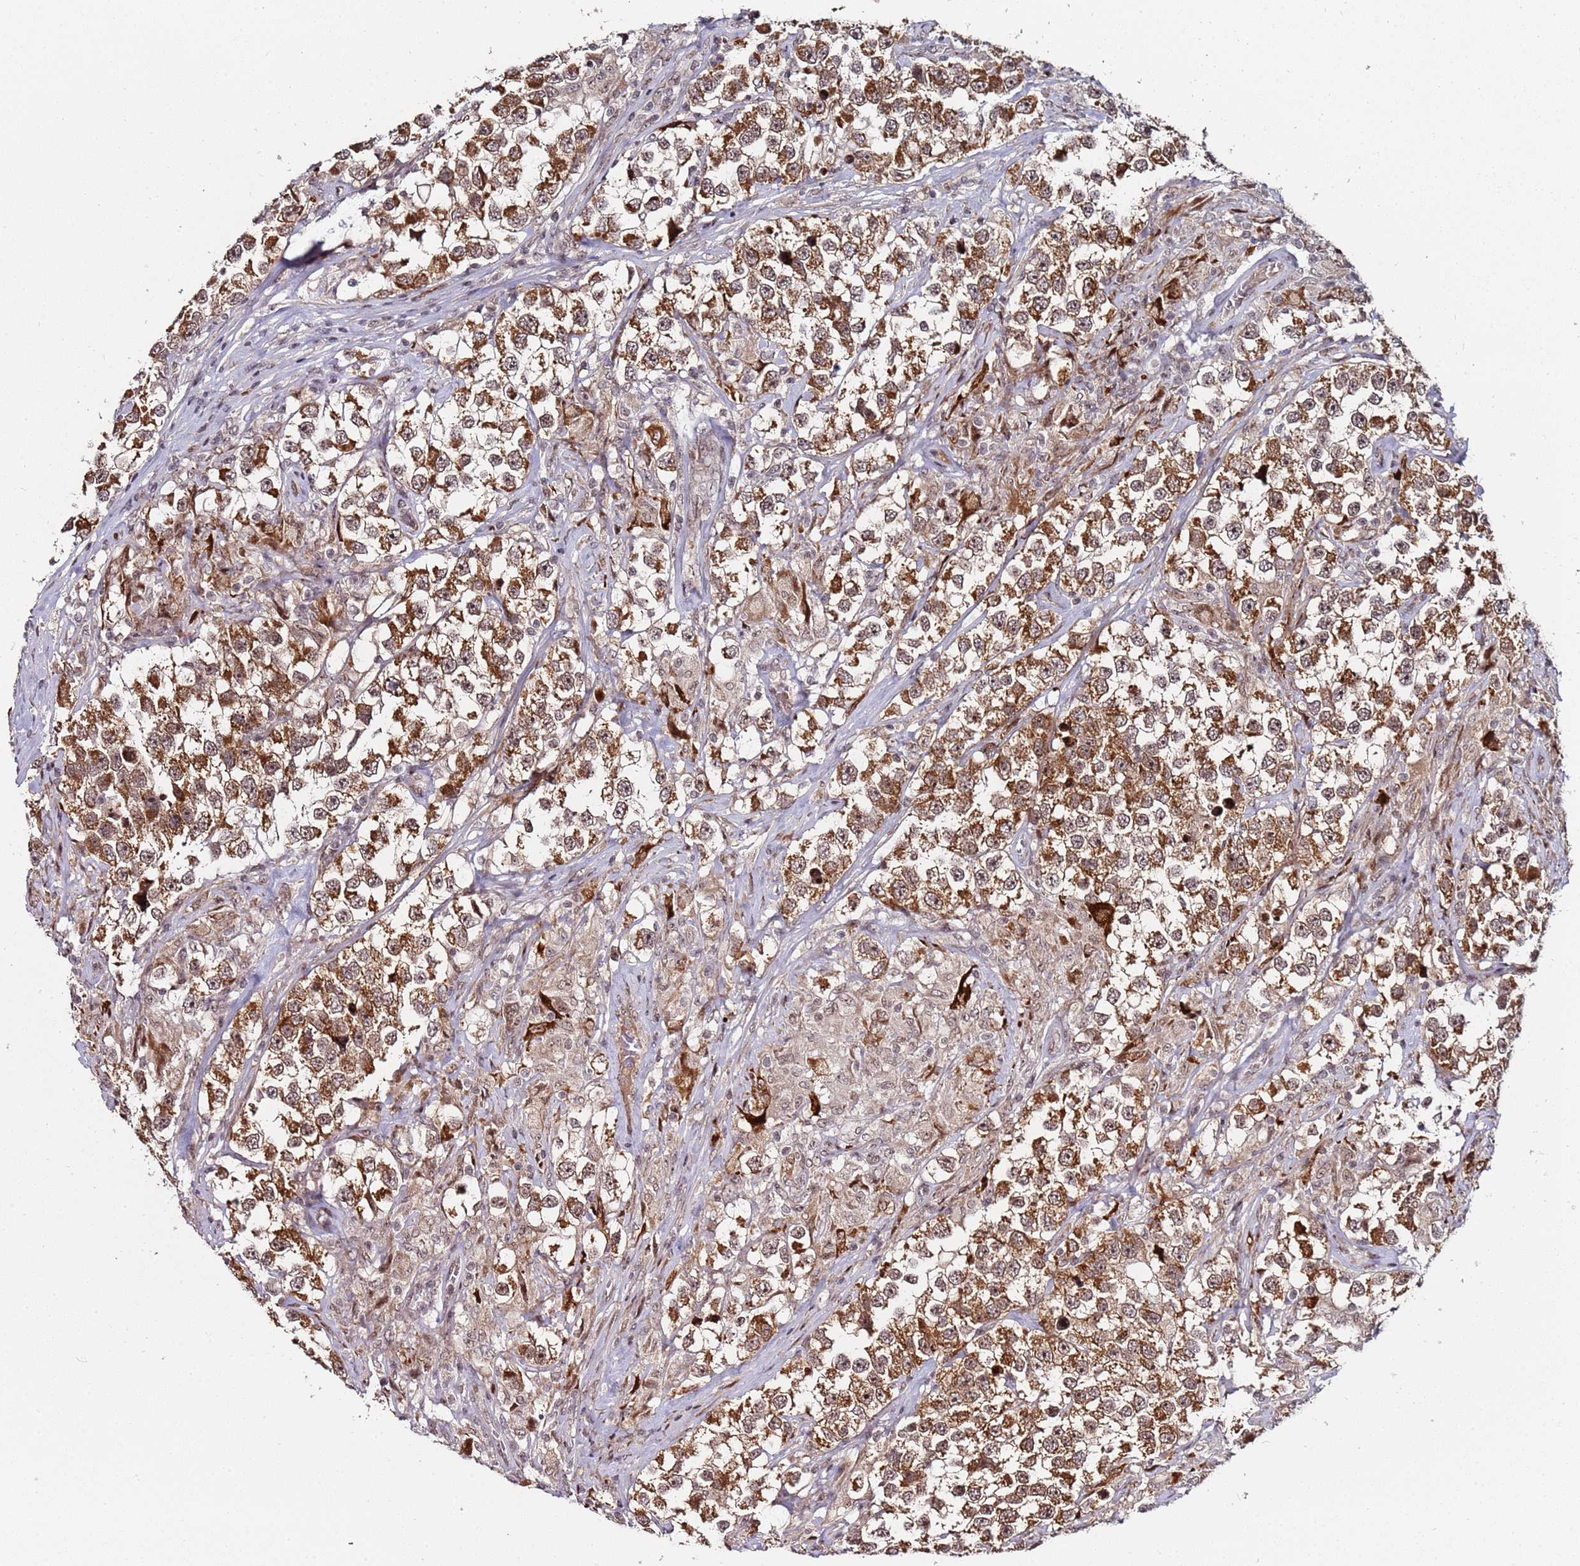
{"staining": {"intensity": "moderate", "quantity": ">75%", "location": "cytoplasmic/membranous,nuclear"}, "tissue": "testis cancer", "cell_type": "Tumor cells", "image_type": "cancer", "snomed": [{"axis": "morphology", "description": "Seminoma, NOS"}, {"axis": "topography", "description": "Testis"}], "caption": "Brown immunohistochemical staining in human testis cancer (seminoma) exhibits moderate cytoplasmic/membranous and nuclear positivity in about >75% of tumor cells.", "gene": "PPM1H", "patient": {"sex": "male", "age": 46}}